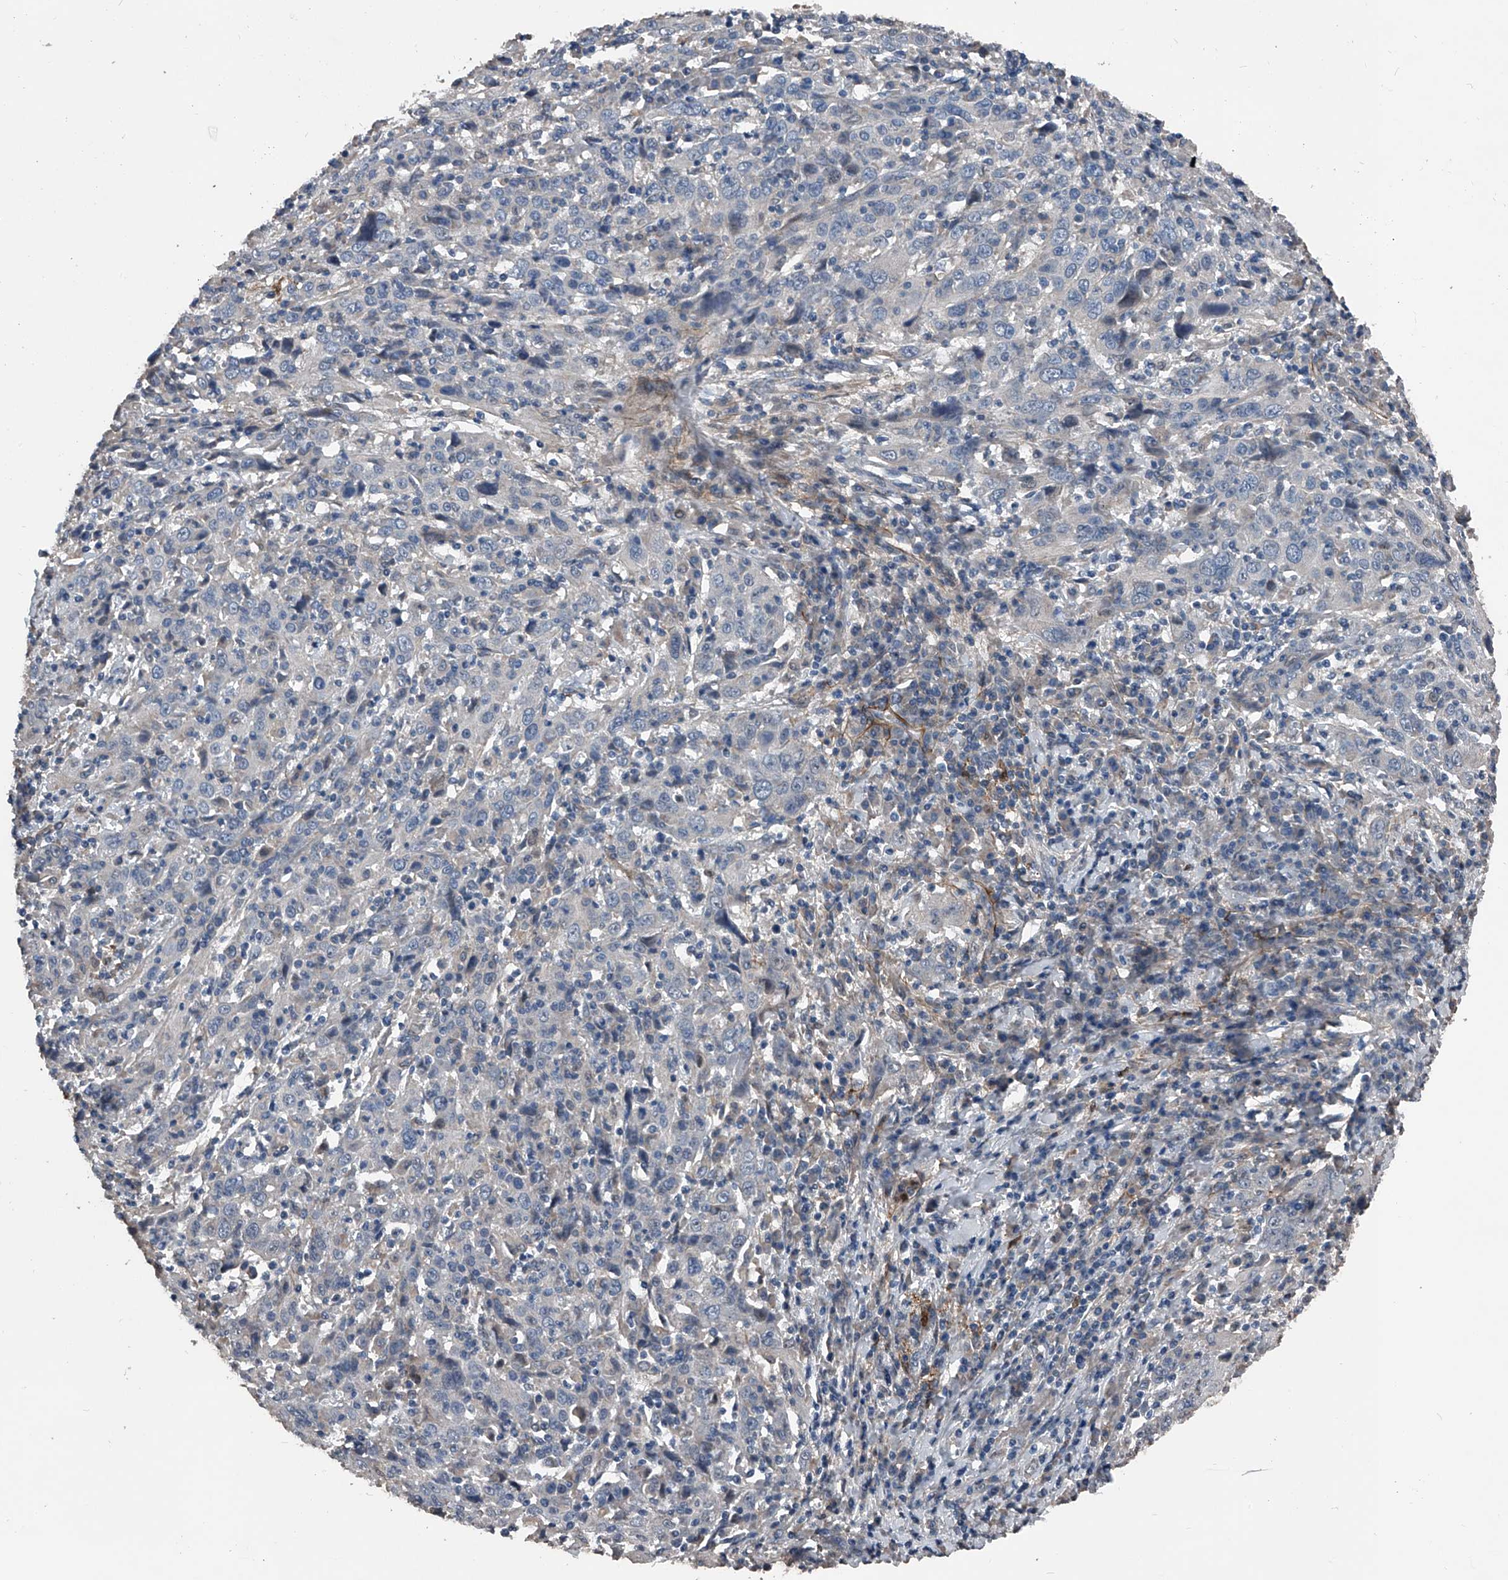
{"staining": {"intensity": "negative", "quantity": "none", "location": "none"}, "tissue": "cervical cancer", "cell_type": "Tumor cells", "image_type": "cancer", "snomed": [{"axis": "morphology", "description": "Squamous cell carcinoma, NOS"}, {"axis": "topography", "description": "Cervix"}], "caption": "There is no significant staining in tumor cells of cervical cancer.", "gene": "PHACTR1", "patient": {"sex": "female", "age": 46}}